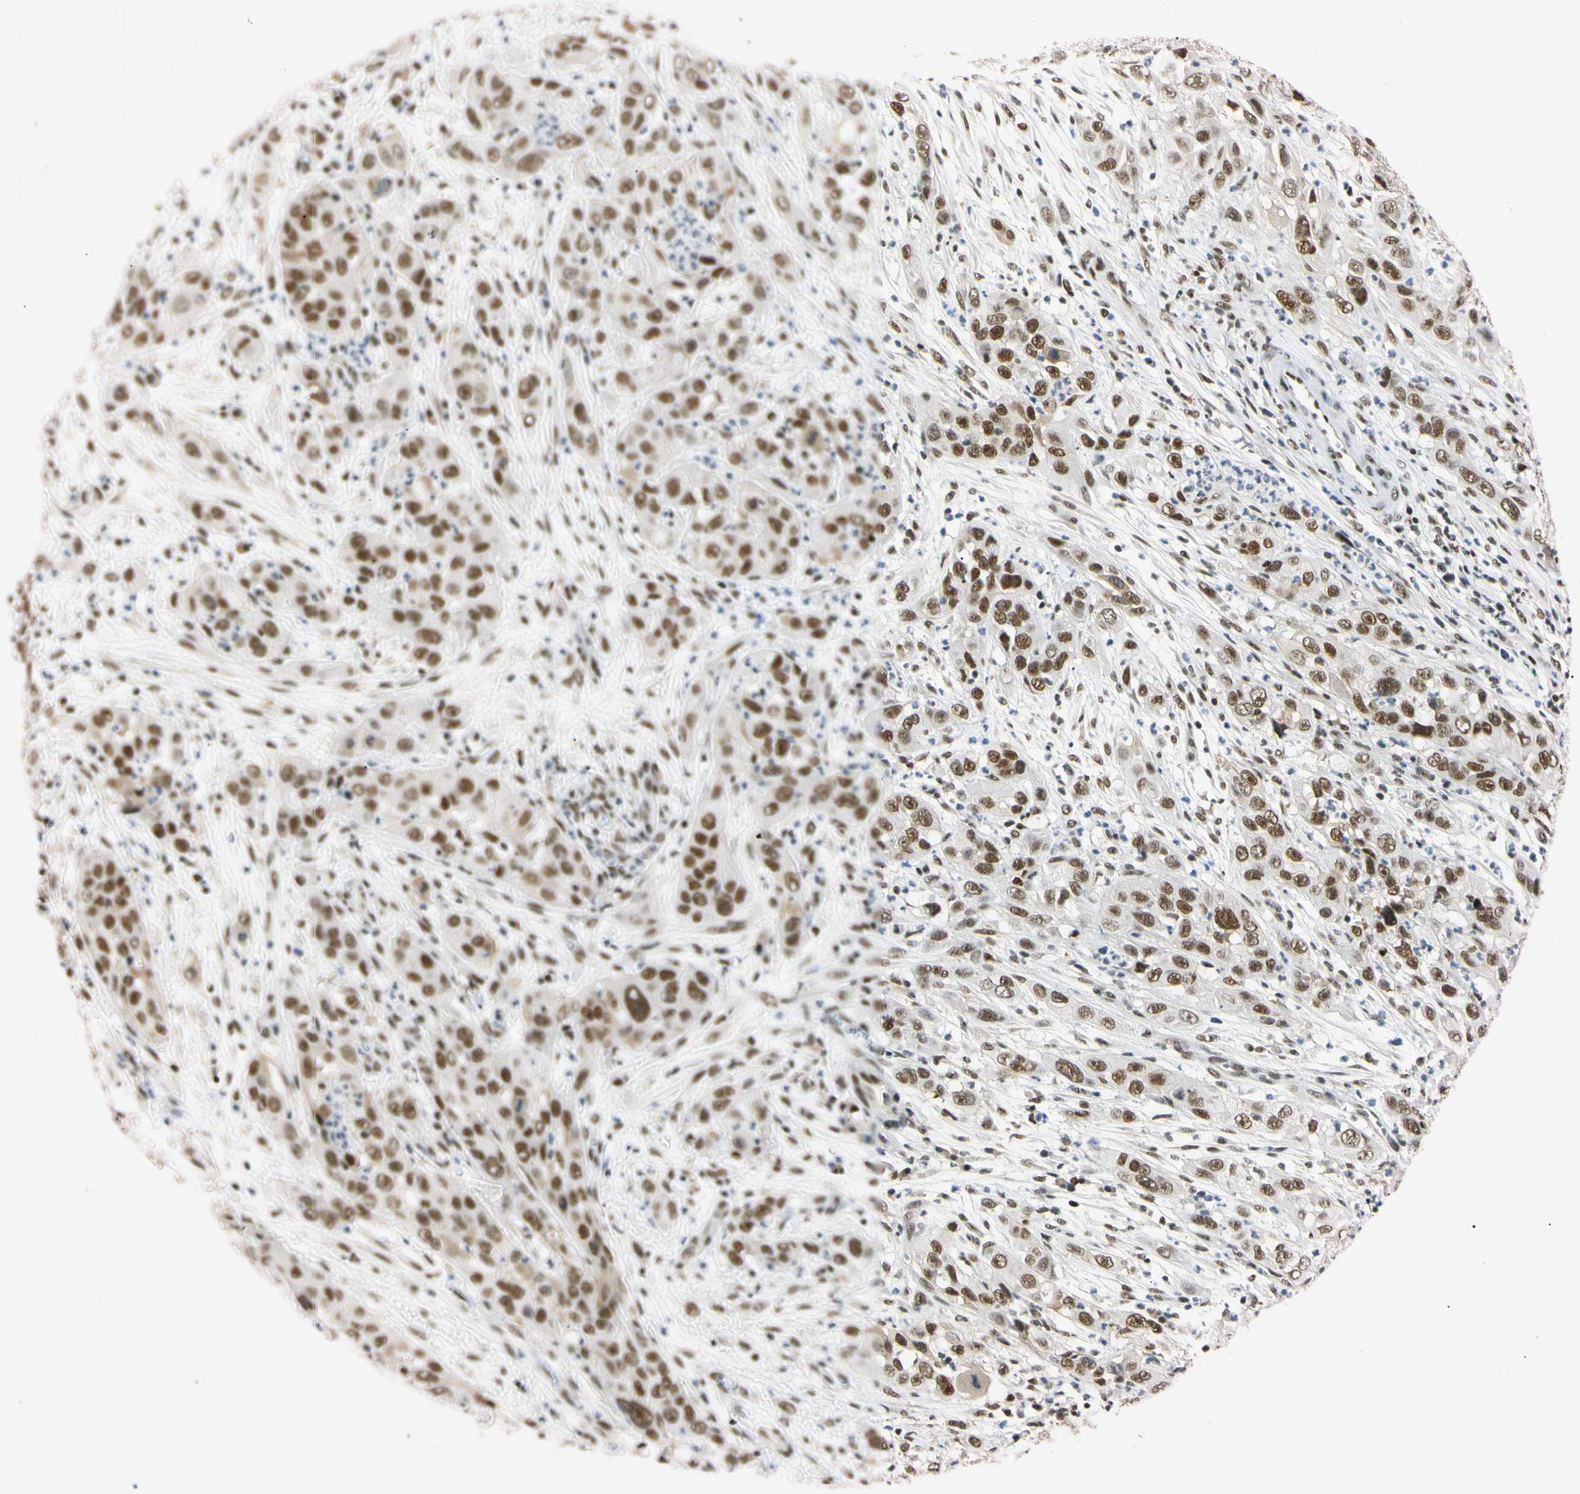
{"staining": {"intensity": "strong", "quantity": ">75%", "location": "nuclear"}, "tissue": "cervical cancer", "cell_type": "Tumor cells", "image_type": "cancer", "snomed": [{"axis": "morphology", "description": "Squamous cell carcinoma, NOS"}, {"axis": "topography", "description": "Cervix"}], "caption": "DAB (3,3'-diaminobenzidine) immunohistochemical staining of cervical squamous cell carcinoma displays strong nuclear protein staining in about >75% of tumor cells.", "gene": "ZNF134", "patient": {"sex": "female", "age": 32}}